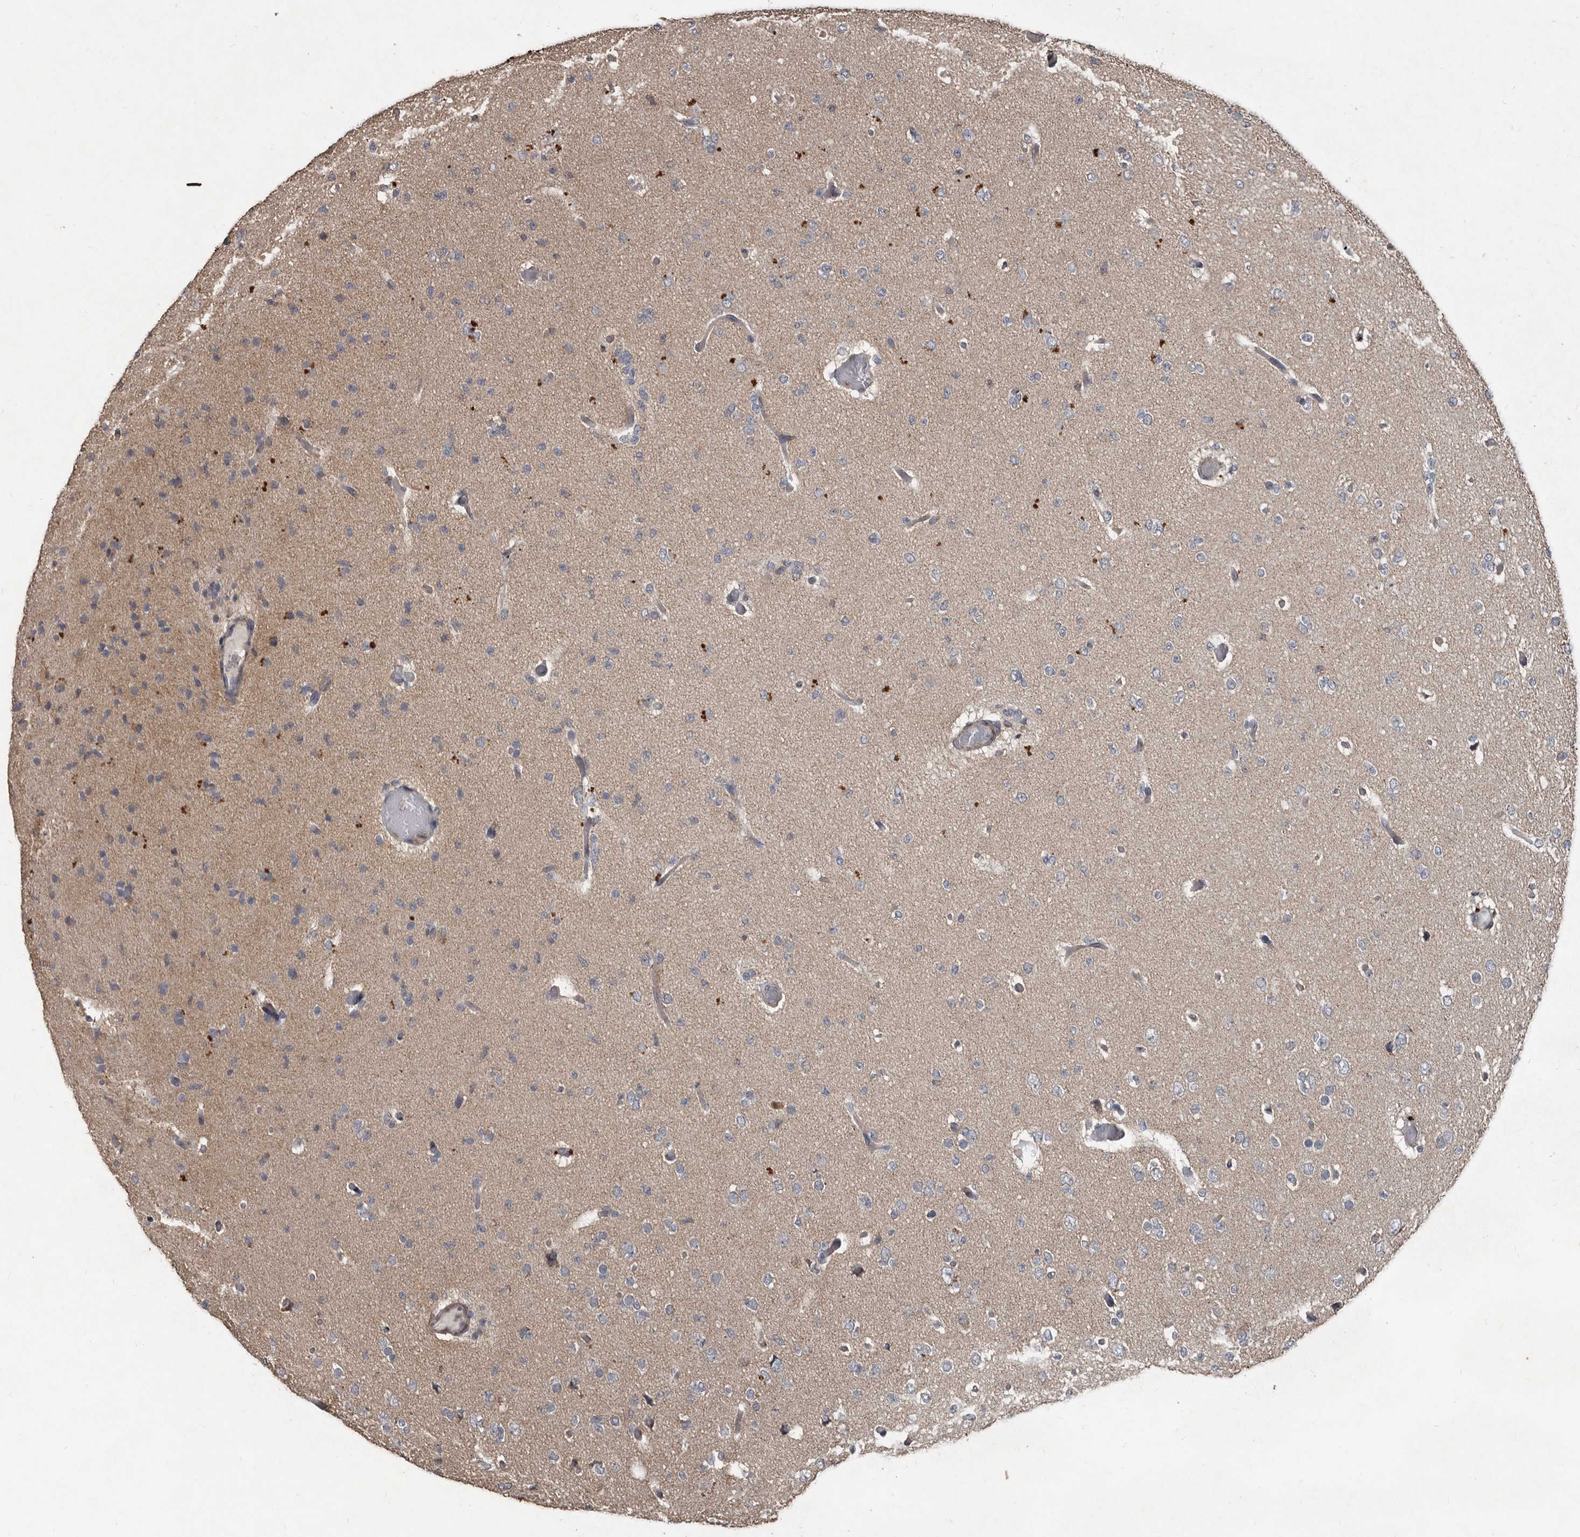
{"staining": {"intensity": "negative", "quantity": "none", "location": "none"}, "tissue": "glioma", "cell_type": "Tumor cells", "image_type": "cancer", "snomed": [{"axis": "morphology", "description": "Glioma, malignant, Low grade"}, {"axis": "topography", "description": "Brain"}], "caption": "Photomicrograph shows no significant protein expression in tumor cells of glioma.", "gene": "GREB1", "patient": {"sex": "female", "age": 22}}